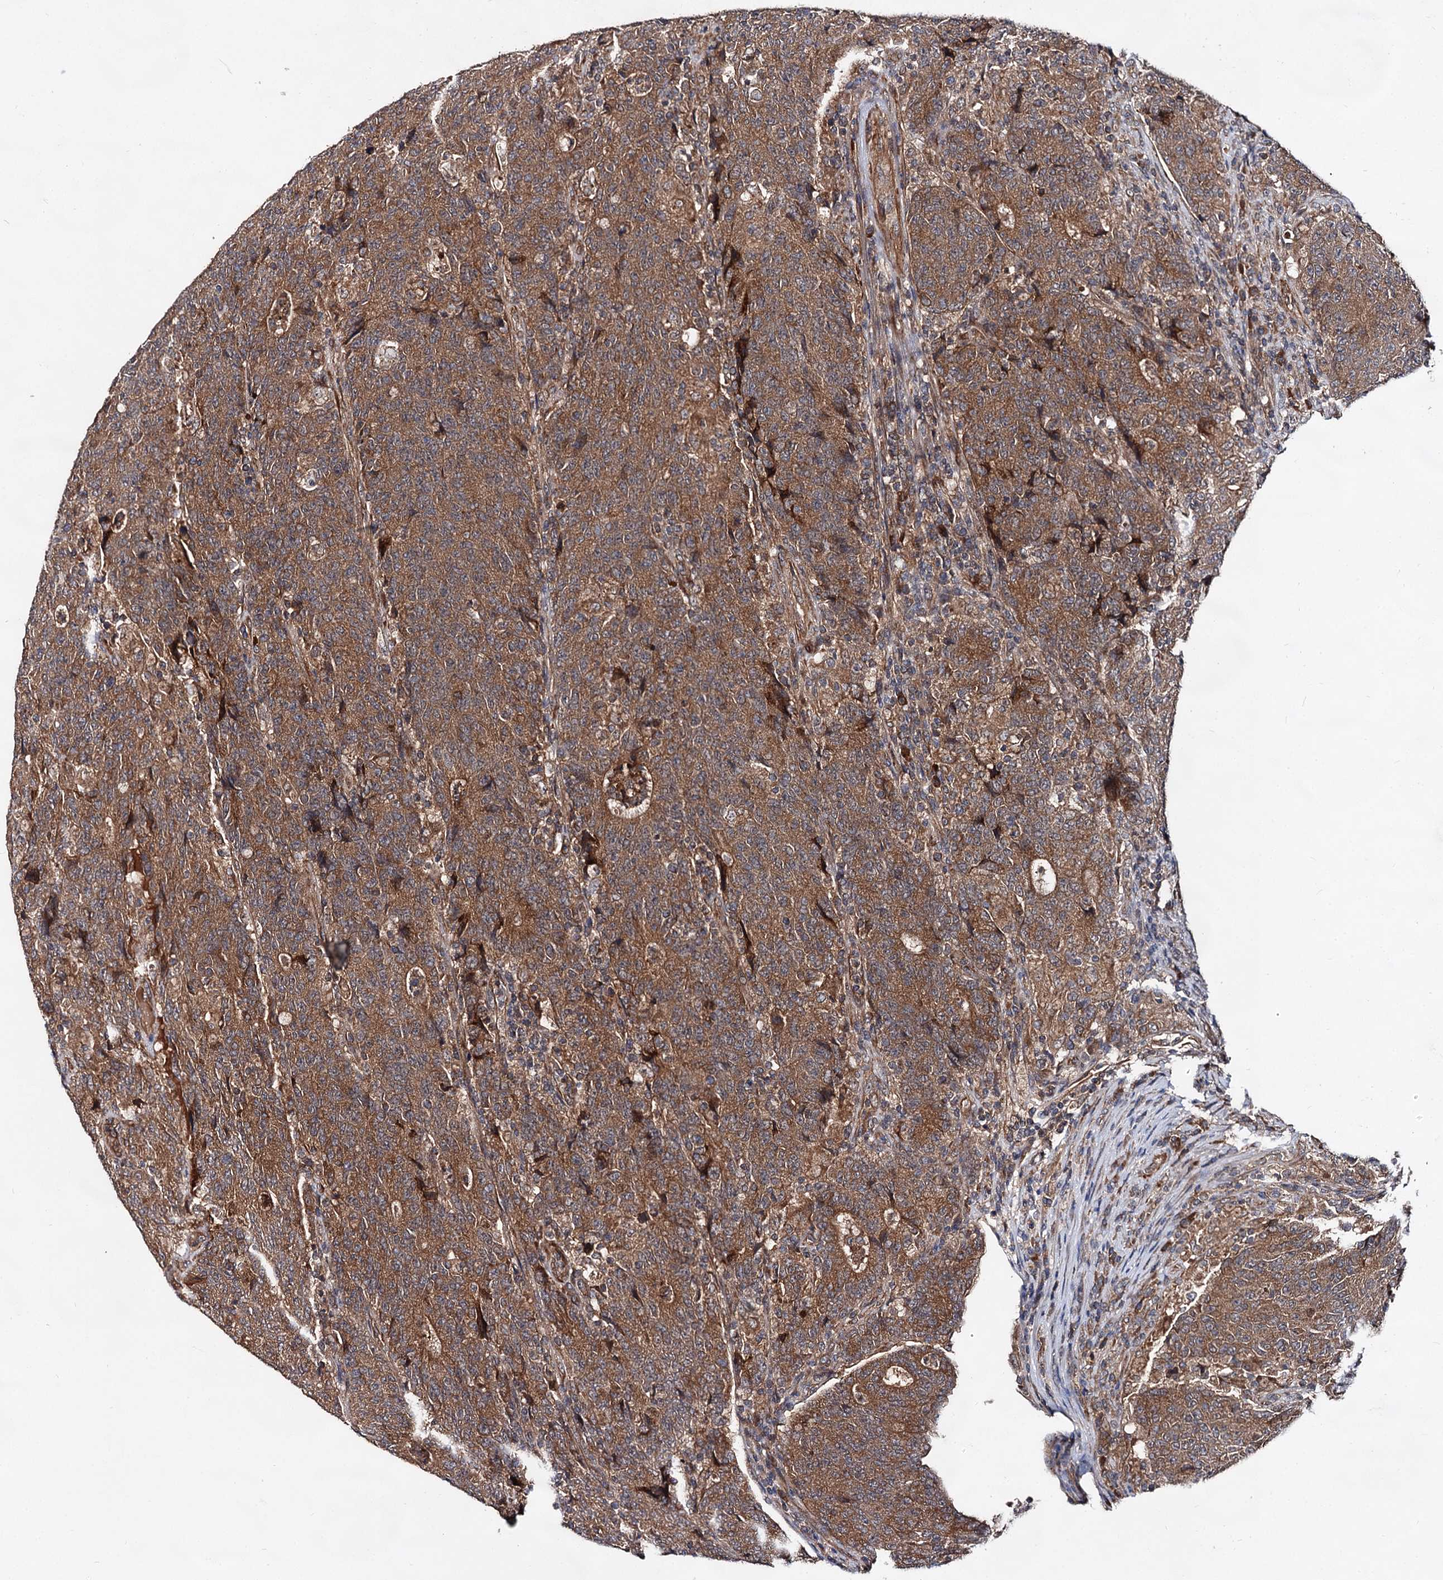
{"staining": {"intensity": "moderate", "quantity": ">75%", "location": "cytoplasmic/membranous"}, "tissue": "colorectal cancer", "cell_type": "Tumor cells", "image_type": "cancer", "snomed": [{"axis": "morphology", "description": "Adenocarcinoma, NOS"}, {"axis": "topography", "description": "Colon"}], "caption": "Tumor cells show medium levels of moderate cytoplasmic/membranous positivity in about >75% of cells in human colorectal adenocarcinoma.", "gene": "TEX9", "patient": {"sex": "female", "age": 75}}